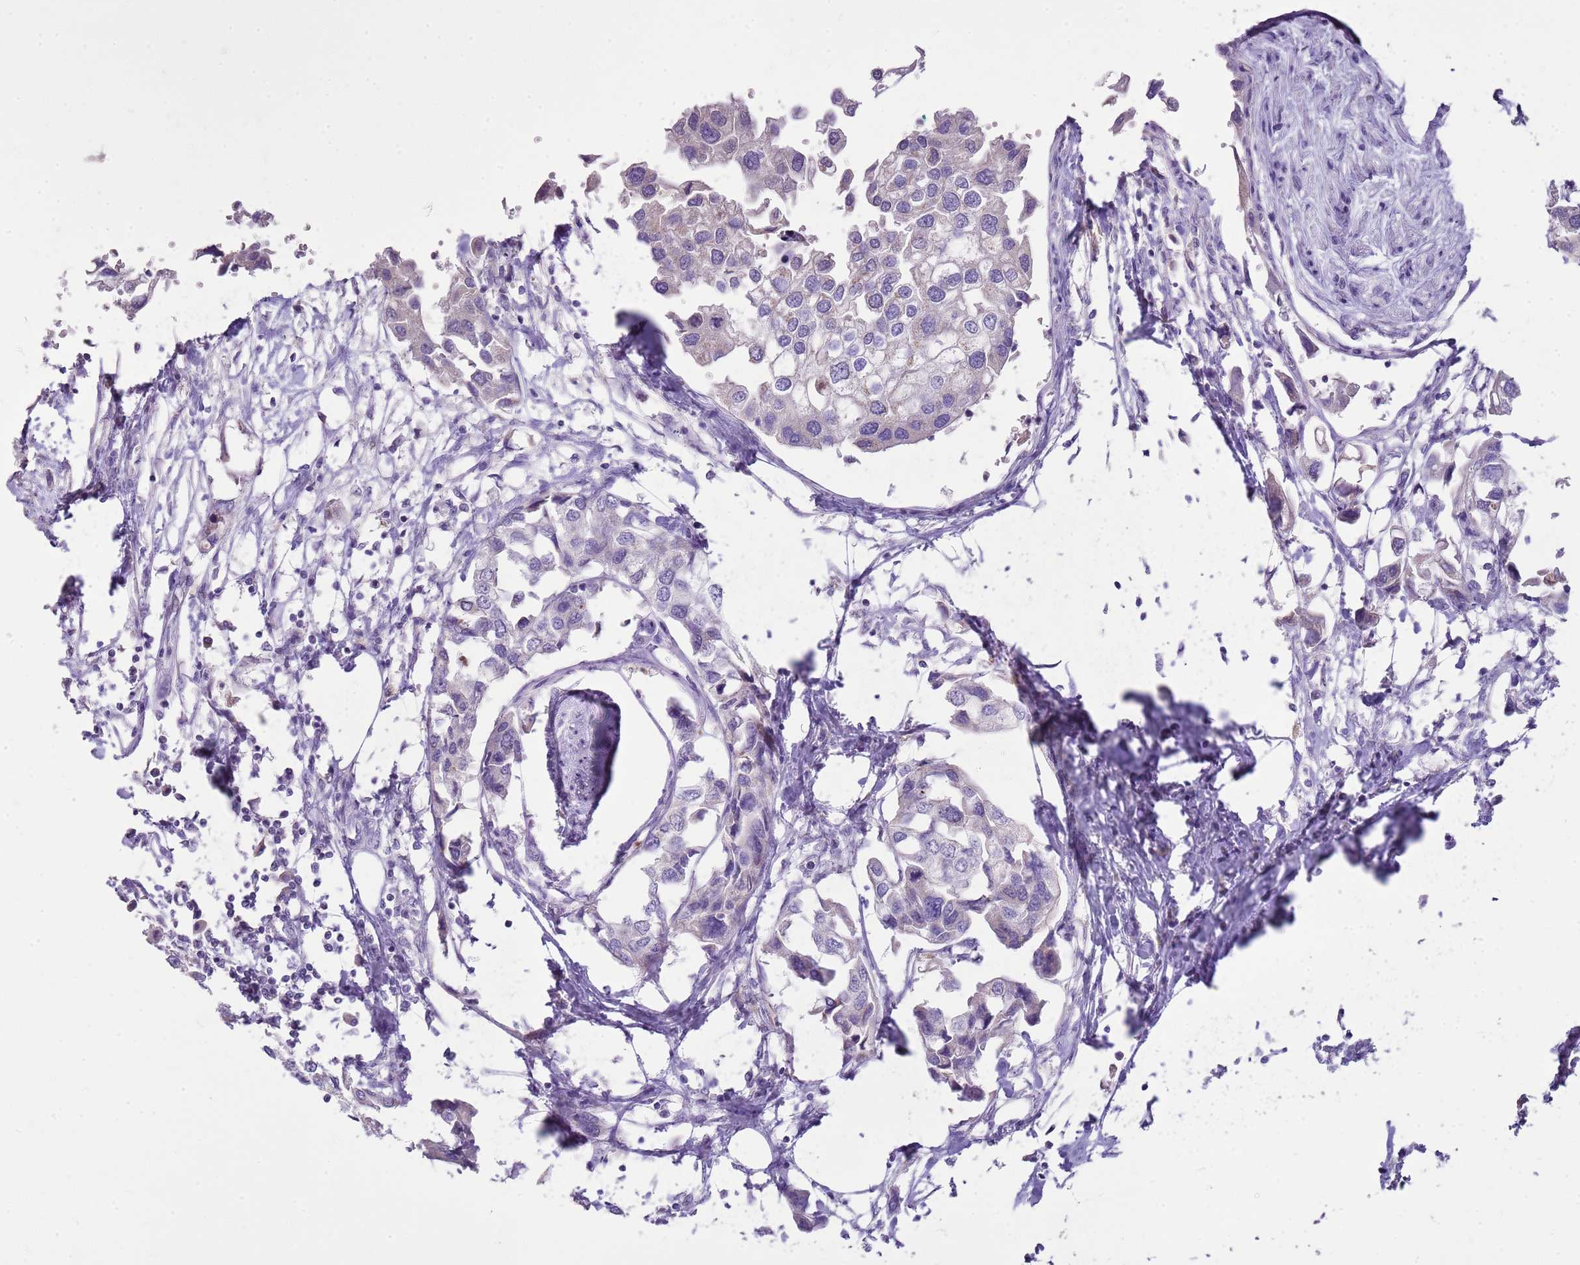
{"staining": {"intensity": "negative", "quantity": "none", "location": "none"}, "tissue": "urothelial cancer", "cell_type": "Tumor cells", "image_type": "cancer", "snomed": [{"axis": "morphology", "description": "Urothelial carcinoma, High grade"}, {"axis": "topography", "description": "Urinary bladder"}], "caption": "High-grade urothelial carcinoma was stained to show a protein in brown. There is no significant staining in tumor cells.", "gene": "FABP2", "patient": {"sex": "male", "age": 64}}